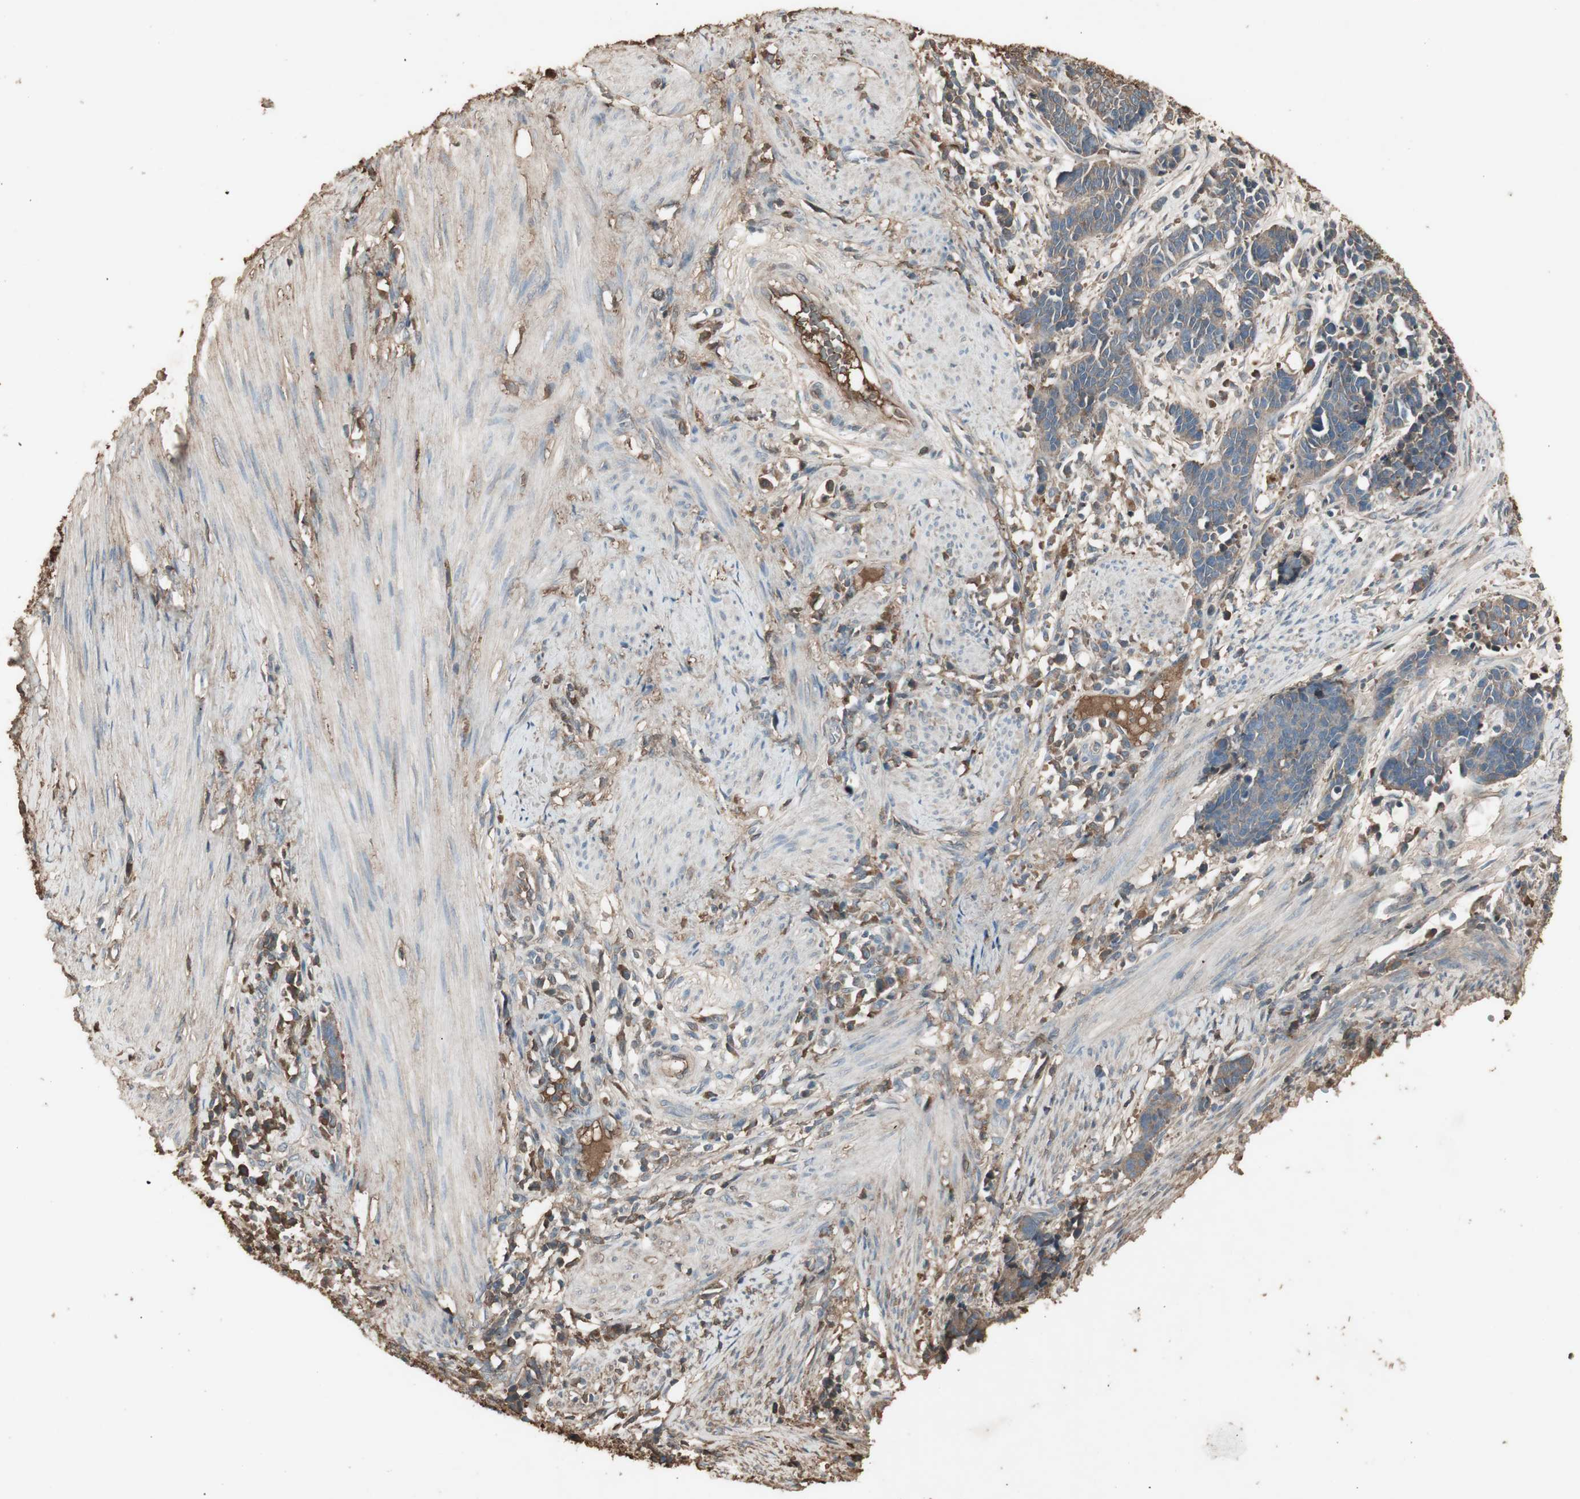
{"staining": {"intensity": "weak", "quantity": "<25%", "location": "cytoplasmic/membranous"}, "tissue": "cervical cancer", "cell_type": "Tumor cells", "image_type": "cancer", "snomed": [{"axis": "morphology", "description": "Squamous cell carcinoma, NOS"}, {"axis": "topography", "description": "Cervix"}], "caption": "Tumor cells are negative for brown protein staining in cervical cancer (squamous cell carcinoma).", "gene": "MMP14", "patient": {"sex": "female", "age": 35}}